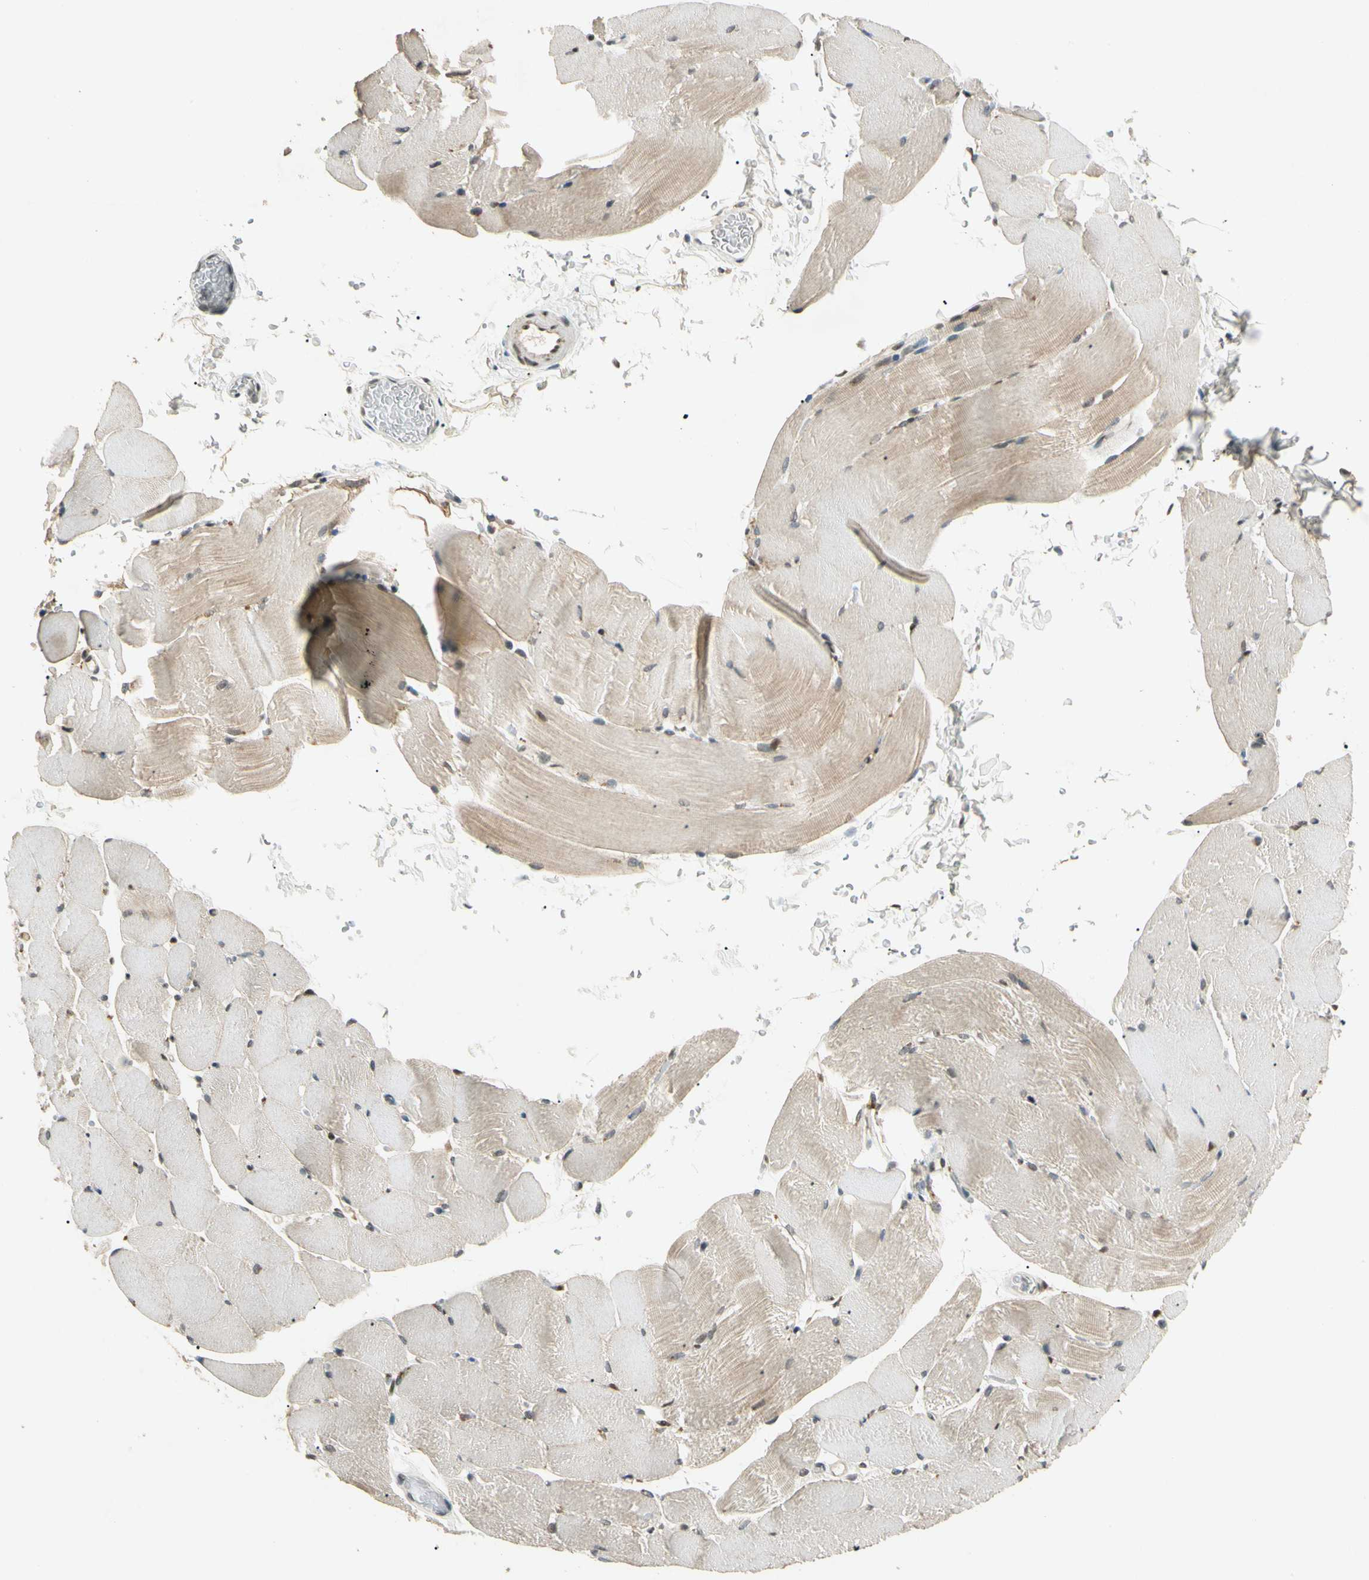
{"staining": {"intensity": "weak", "quantity": "25%-75%", "location": "cytoplasmic/membranous"}, "tissue": "skeletal muscle", "cell_type": "Myocytes", "image_type": "normal", "snomed": [{"axis": "morphology", "description": "Normal tissue, NOS"}, {"axis": "topography", "description": "Skeletal muscle"}, {"axis": "topography", "description": "Parathyroid gland"}], "caption": "A photomicrograph showing weak cytoplasmic/membranous expression in about 25%-75% of myocytes in benign skeletal muscle, as visualized by brown immunohistochemical staining.", "gene": "ZBTB4", "patient": {"sex": "female", "age": 37}}